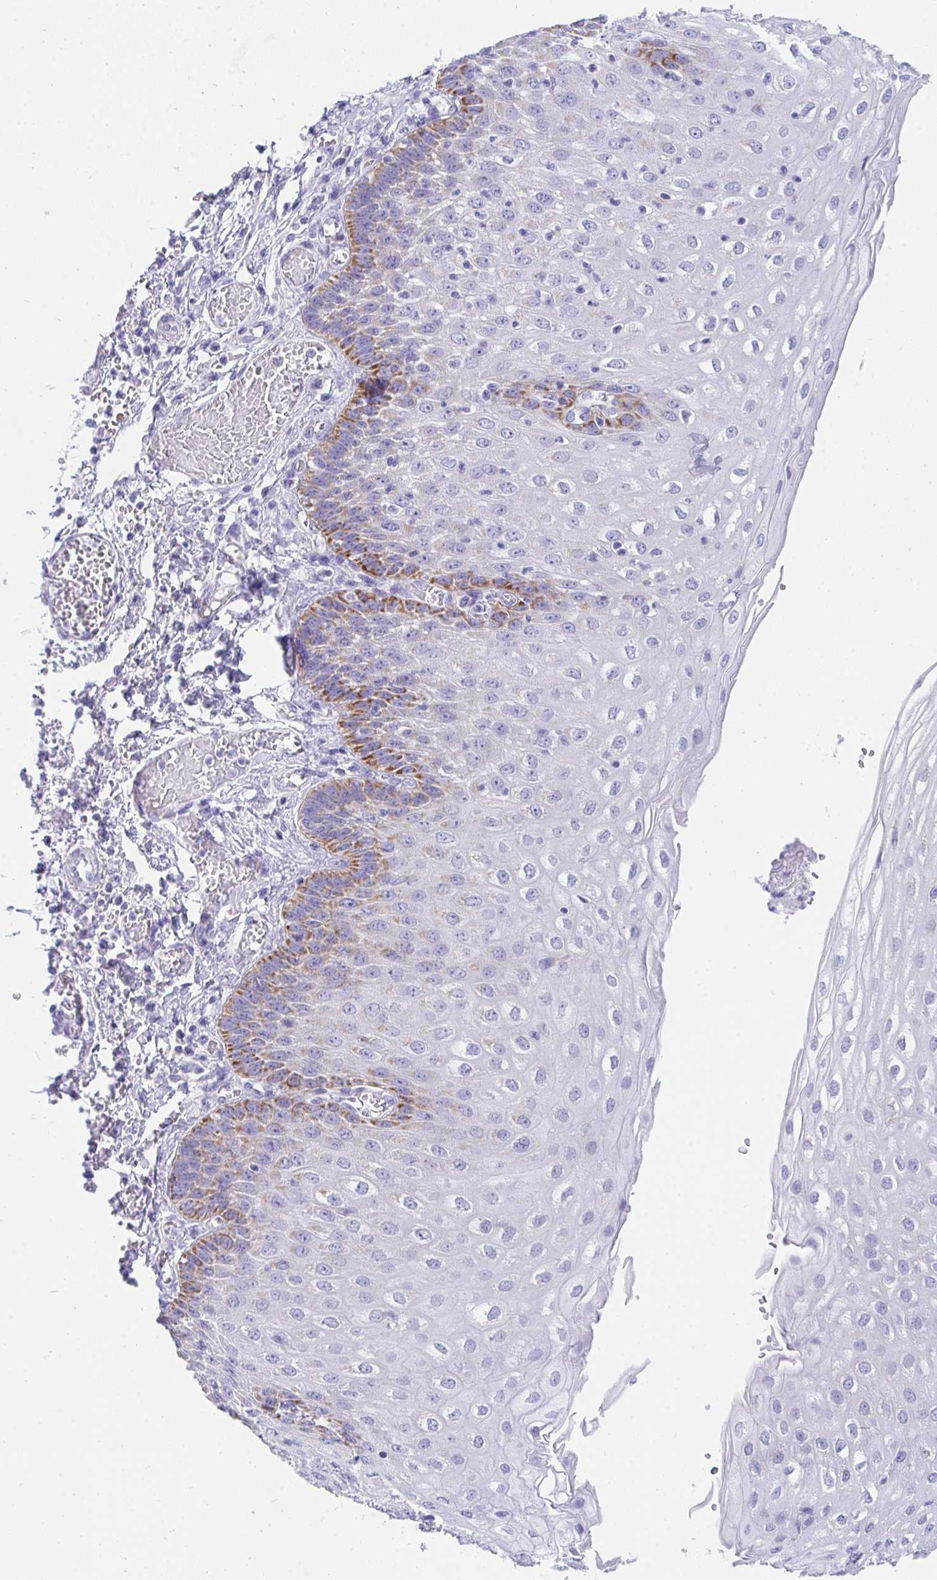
{"staining": {"intensity": "strong", "quantity": "<25%", "location": "cytoplasmic/membranous"}, "tissue": "esophagus", "cell_type": "Squamous epithelial cells", "image_type": "normal", "snomed": [{"axis": "morphology", "description": "Normal tissue, NOS"}, {"axis": "morphology", "description": "Adenocarcinoma, NOS"}, {"axis": "topography", "description": "Esophagus"}], "caption": "IHC histopathology image of unremarkable esophagus: human esophagus stained using immunohistochemistry displays medium levels of strong protein expression localized specifically in the cytoplasmic/membranous of squamous epithelial cells, appearing as a cytoplasmic/membranous brown color.", "gene": "PC", "patient": {"sex": "male", "age": 81}}